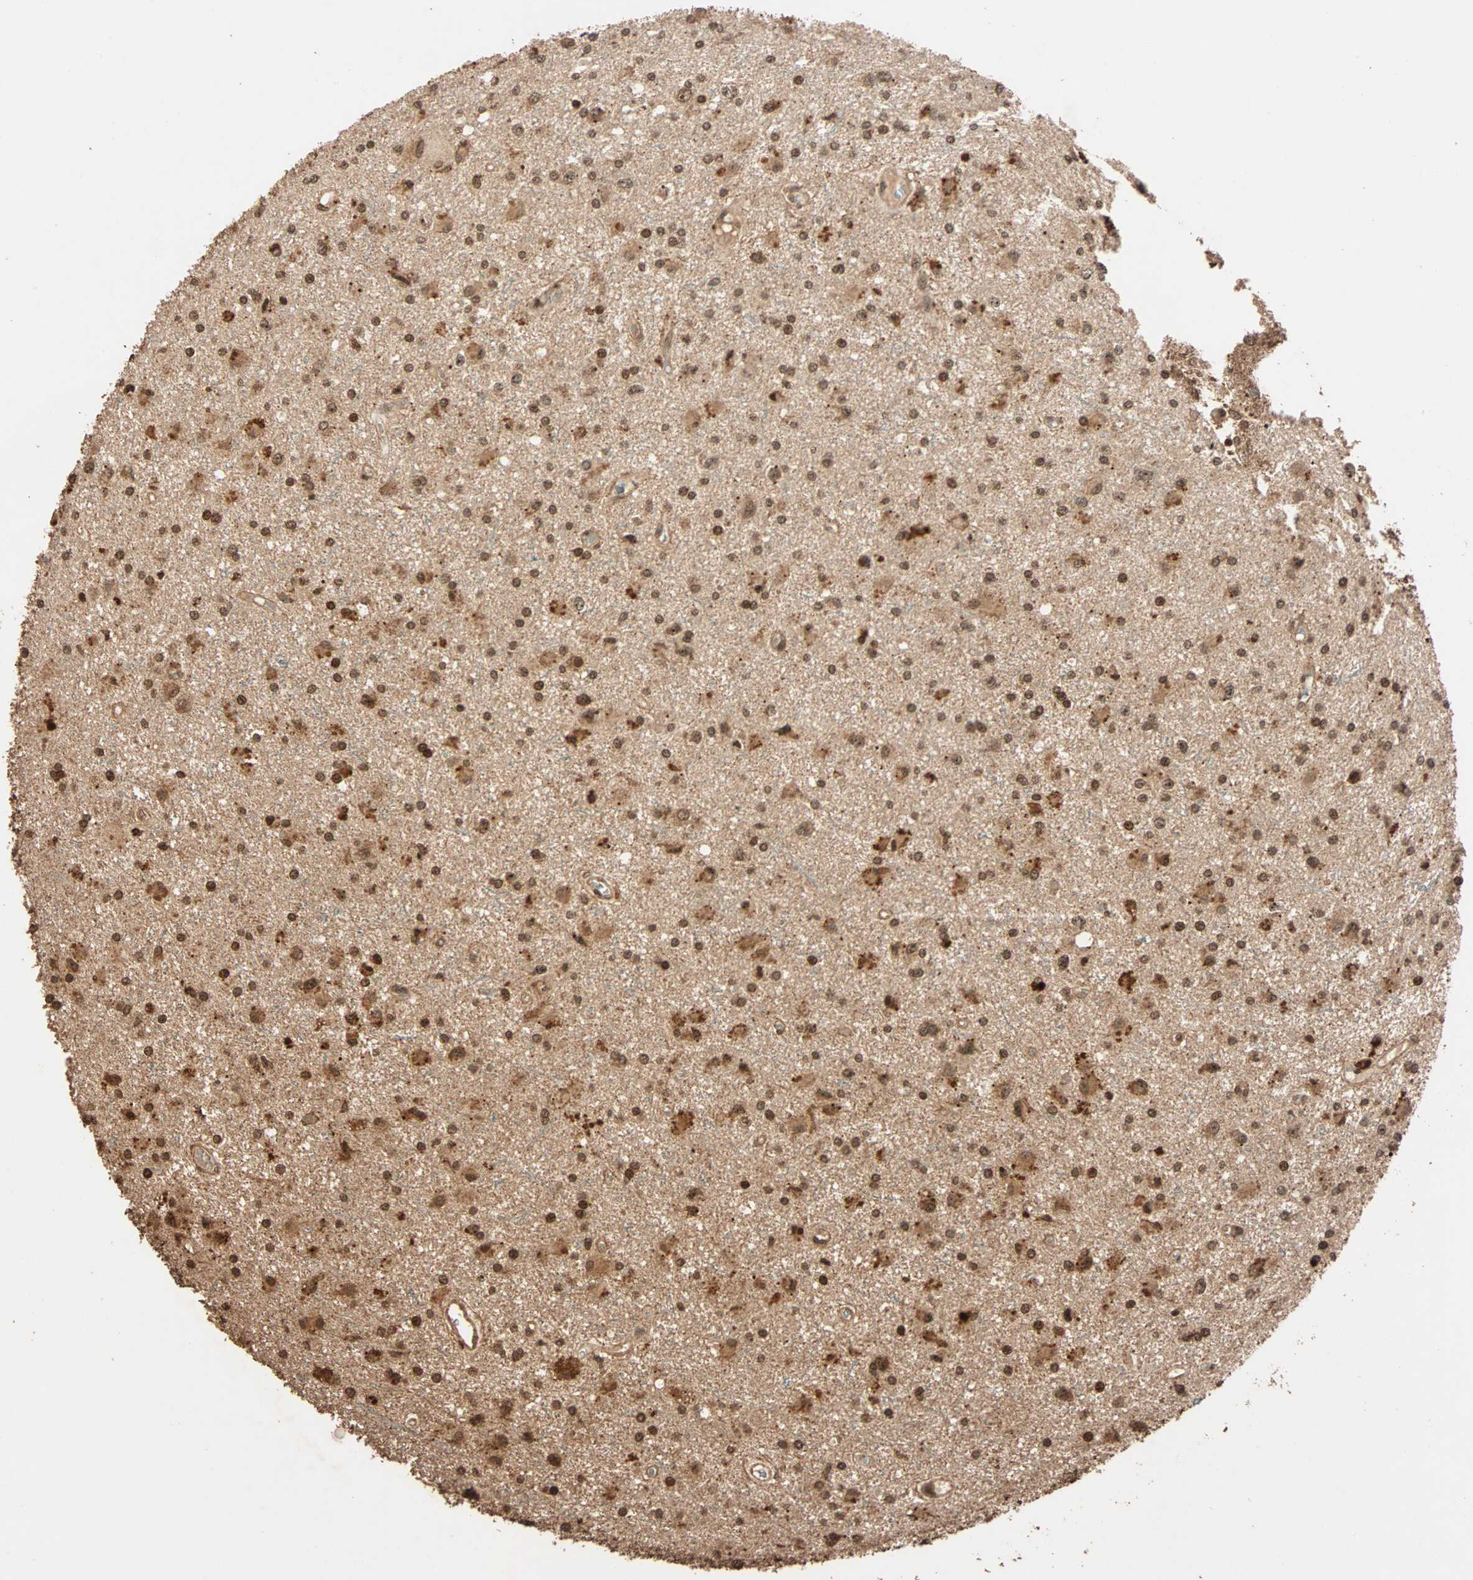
{"staining": {"intensity": "strong", "quantity": ">75%", "location": "nuclear"}, "tissue": "glioma", "cell_type": "Tumor cells", "image_type": "cancer", "snomed": [{"axis": "morphology", "description": "Glioma, malignant, Low grade"}, {"axis": "topography", "description": "Brain"}], "caption": "An immunohistochemistry (IHC) micrograph of neoplastic tissue is shown. Protein staining in brown shows strong nuclear positivity in malignant glioma (low-grade) within tumor cells. (DAB (3,3'-diaminobenzidine) IHC, brown staining for protein, blue staining for nuclei).", "gene": "ALKBH5", "patient": {"sex": "male", "age": 58}}